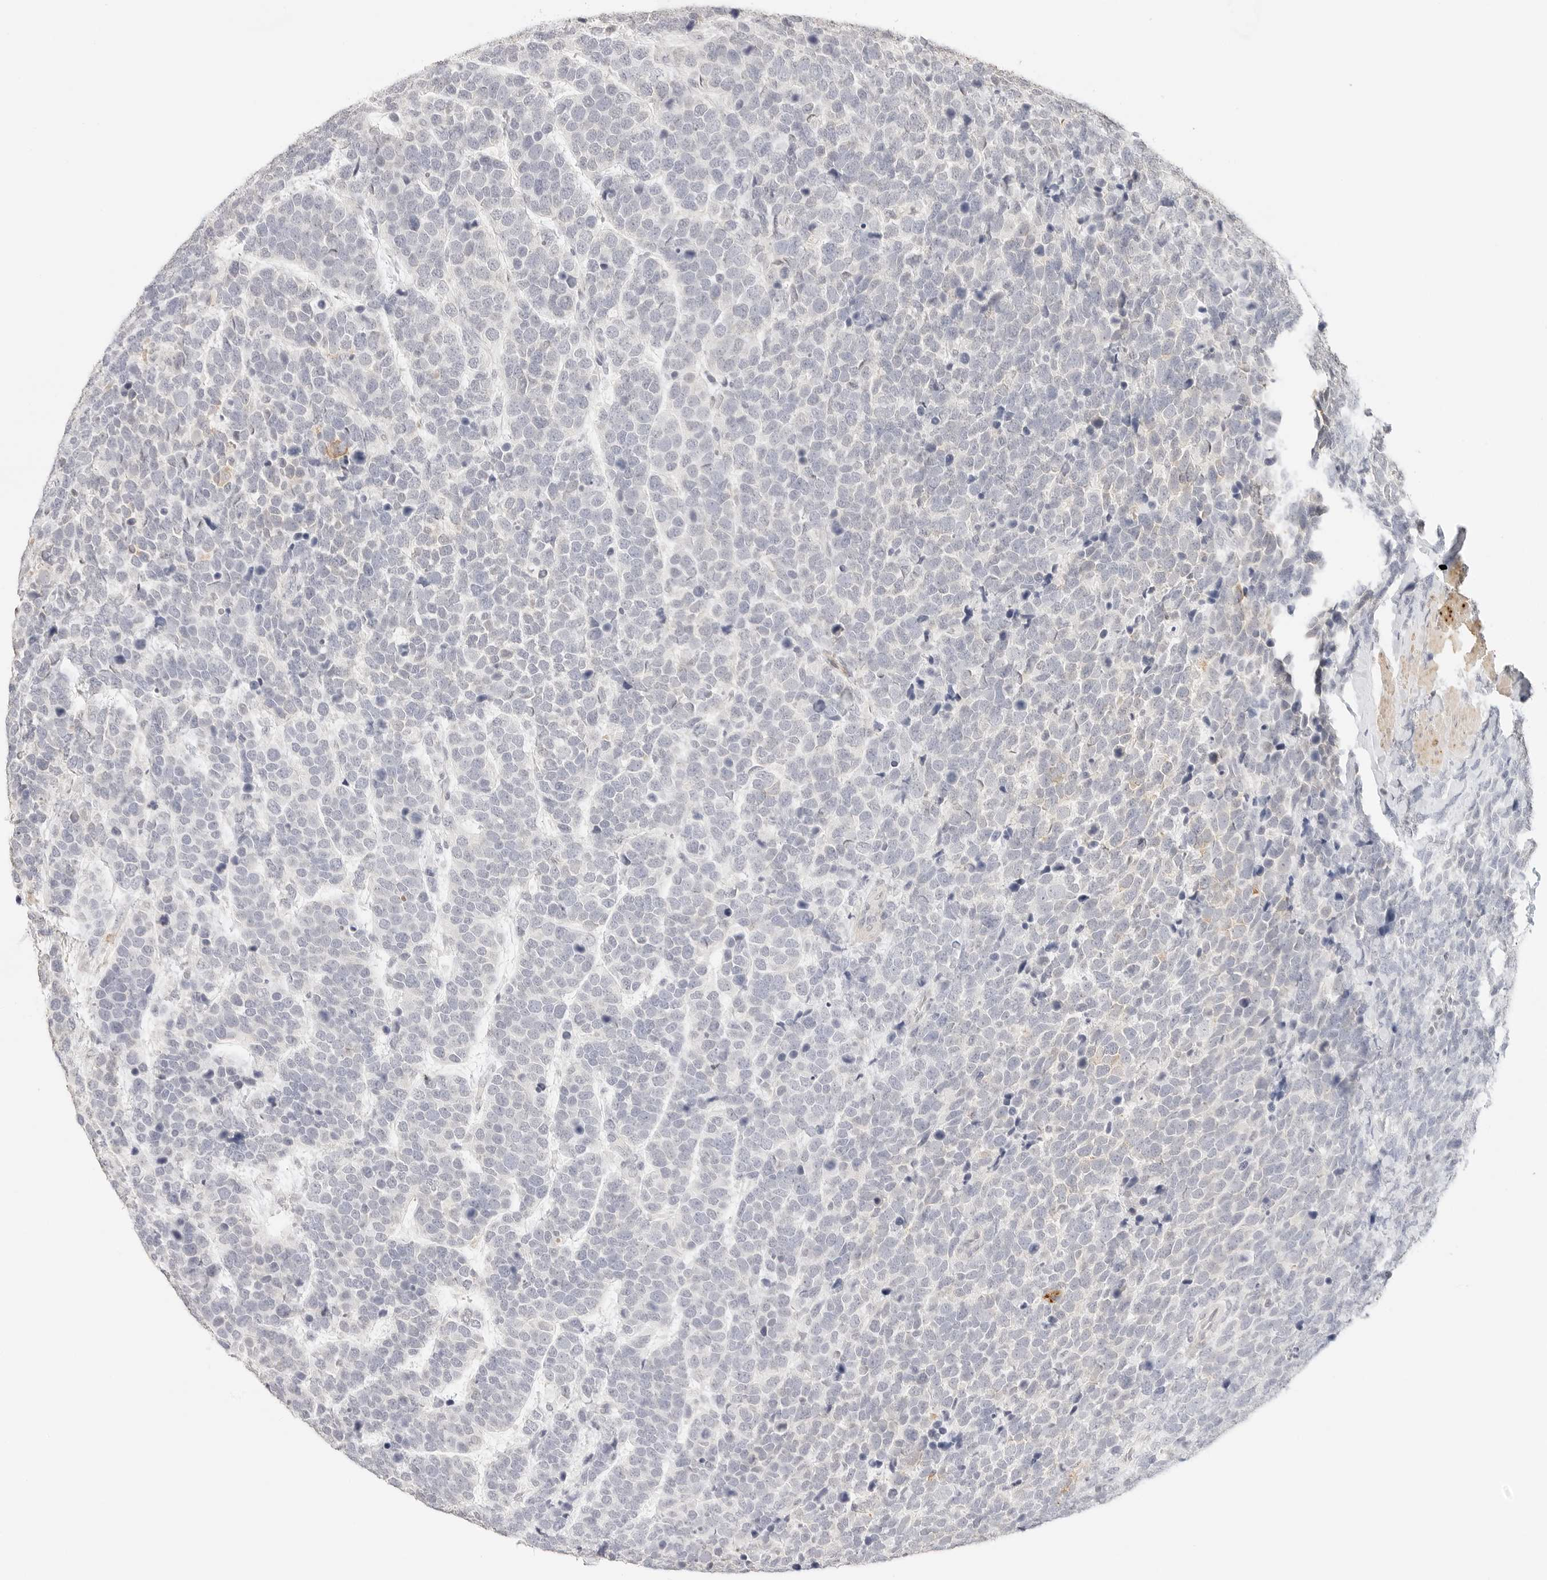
{"staining": {"intensity": "negative", "quantity": "none", "location": "none"}, "tissue": "urothelial cancer", "cell_type": "Tumor cells", "image_type": "cancer", "snomed": [{"axis": "morphology", "description": "Urothelial carcinoma, High grade"}, {"axis": "topography", "description": "Urinary bladder"}], "caption": "High power microscopy micrograph of an IHC photomicrograph of urothelial carcinoma (high-grade), revealing no significant staining in tumor cells.", "gene": "PCDH19", "patient": {"sex": "female", "age": 82}}